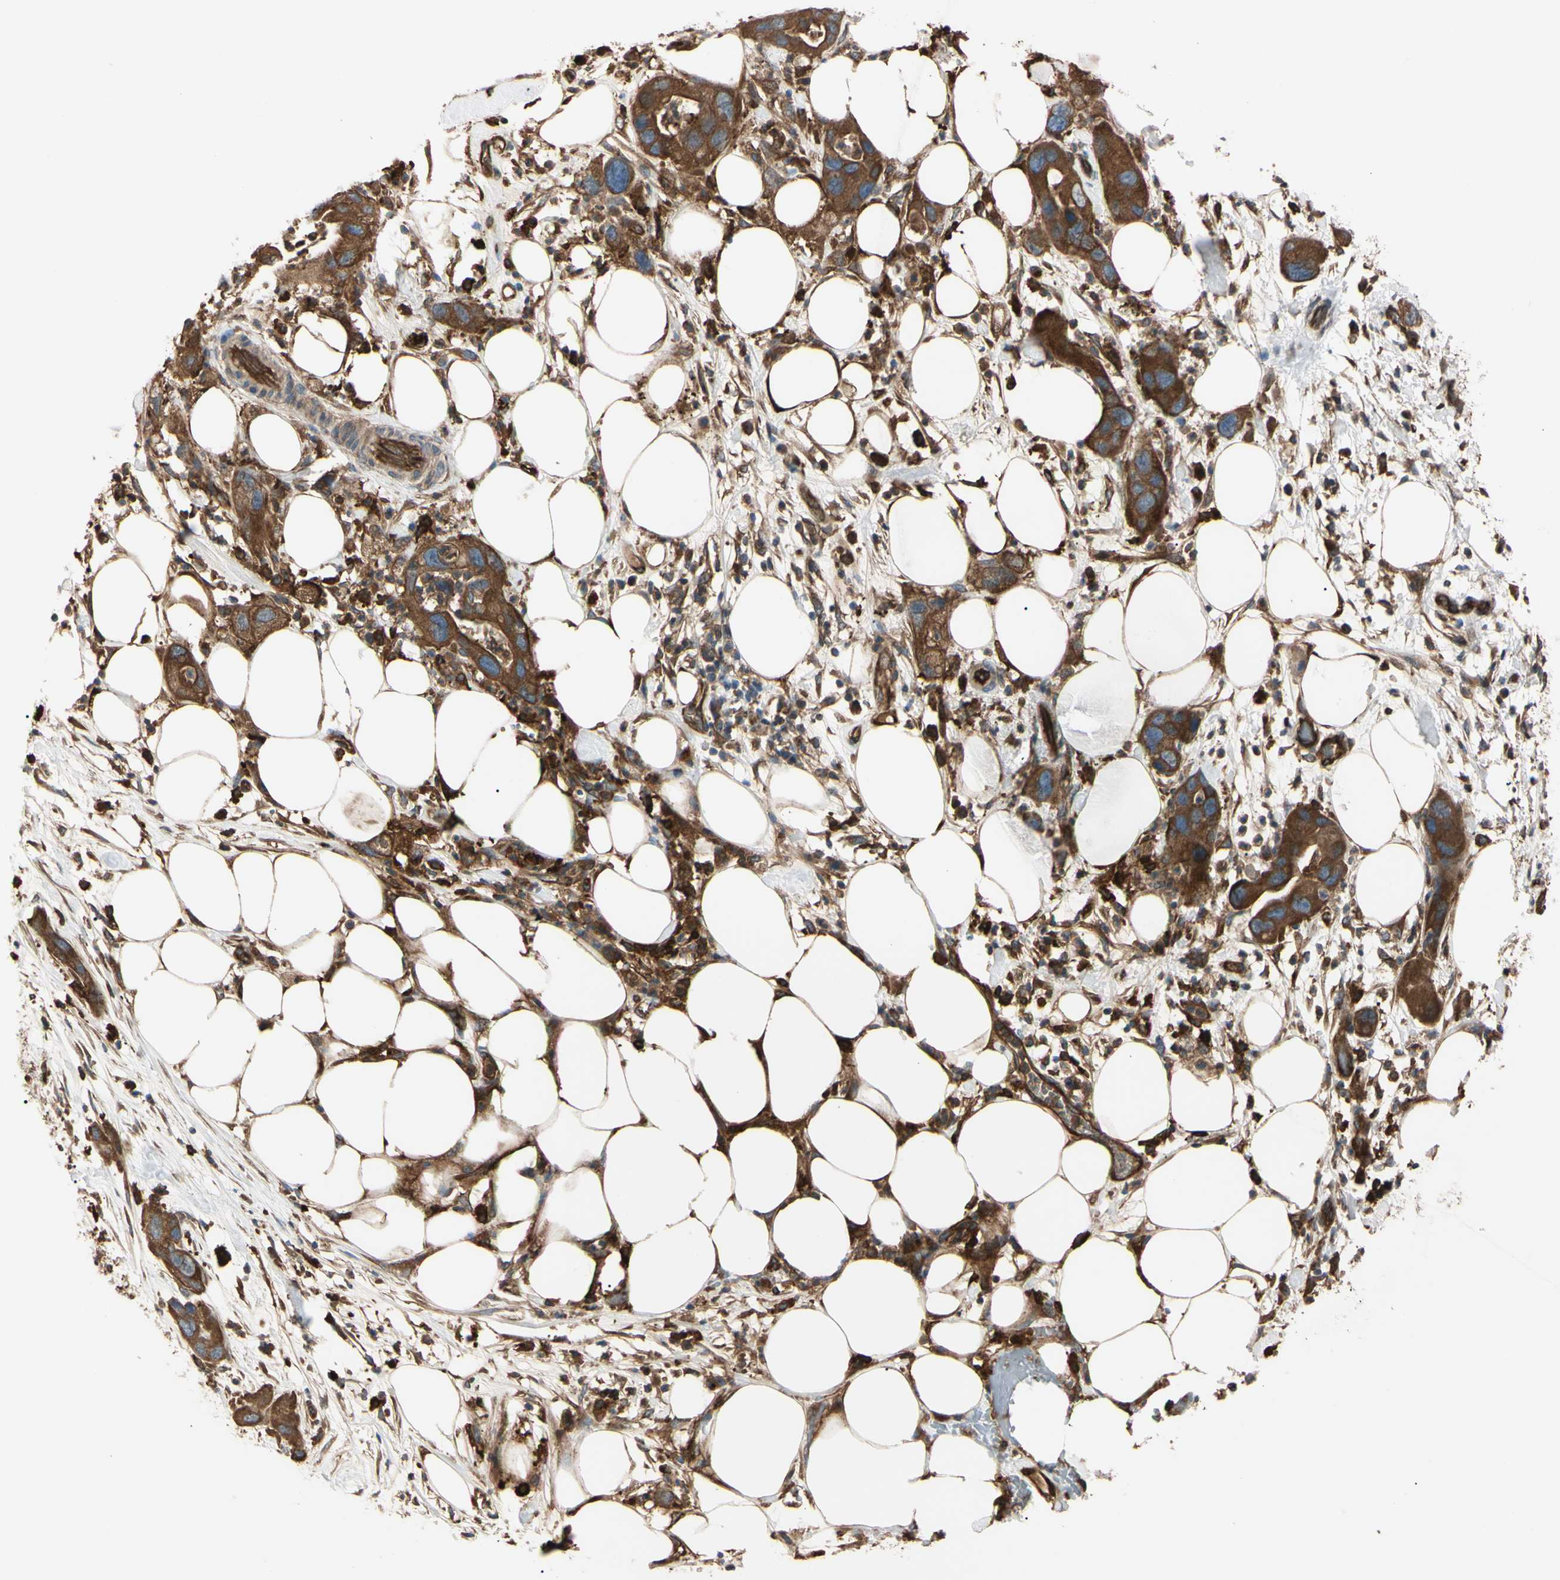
{"staining": {"intensity": "strong", "quantity": ">75%", "location": "cytoplasmic/membranous"}, "tissue": "pancreatic cancer", "cell_type": "Tumor cells", "image_type": "cancer", "snomed": [{"axis": "morphology", "description": "Adenocarcinoma, NOS"}, {"axis": "topography", "description": "Pancreas"}], "caption": "Immunohistochemical staining of pancreatic cancer (adenocarcinoma) exhibits strong cytoplasmic/membranous protein staining in about >75% of tumor cells. The staining was performed using DAB (3,3'-diaminobenzidine) to visualize the protein expression in brown, while the nuclei were stained in blue with hematoxylin (Magnification: 20x).", "gene": "PTPN12", "patient": {"sex": "female", "age": 71}}